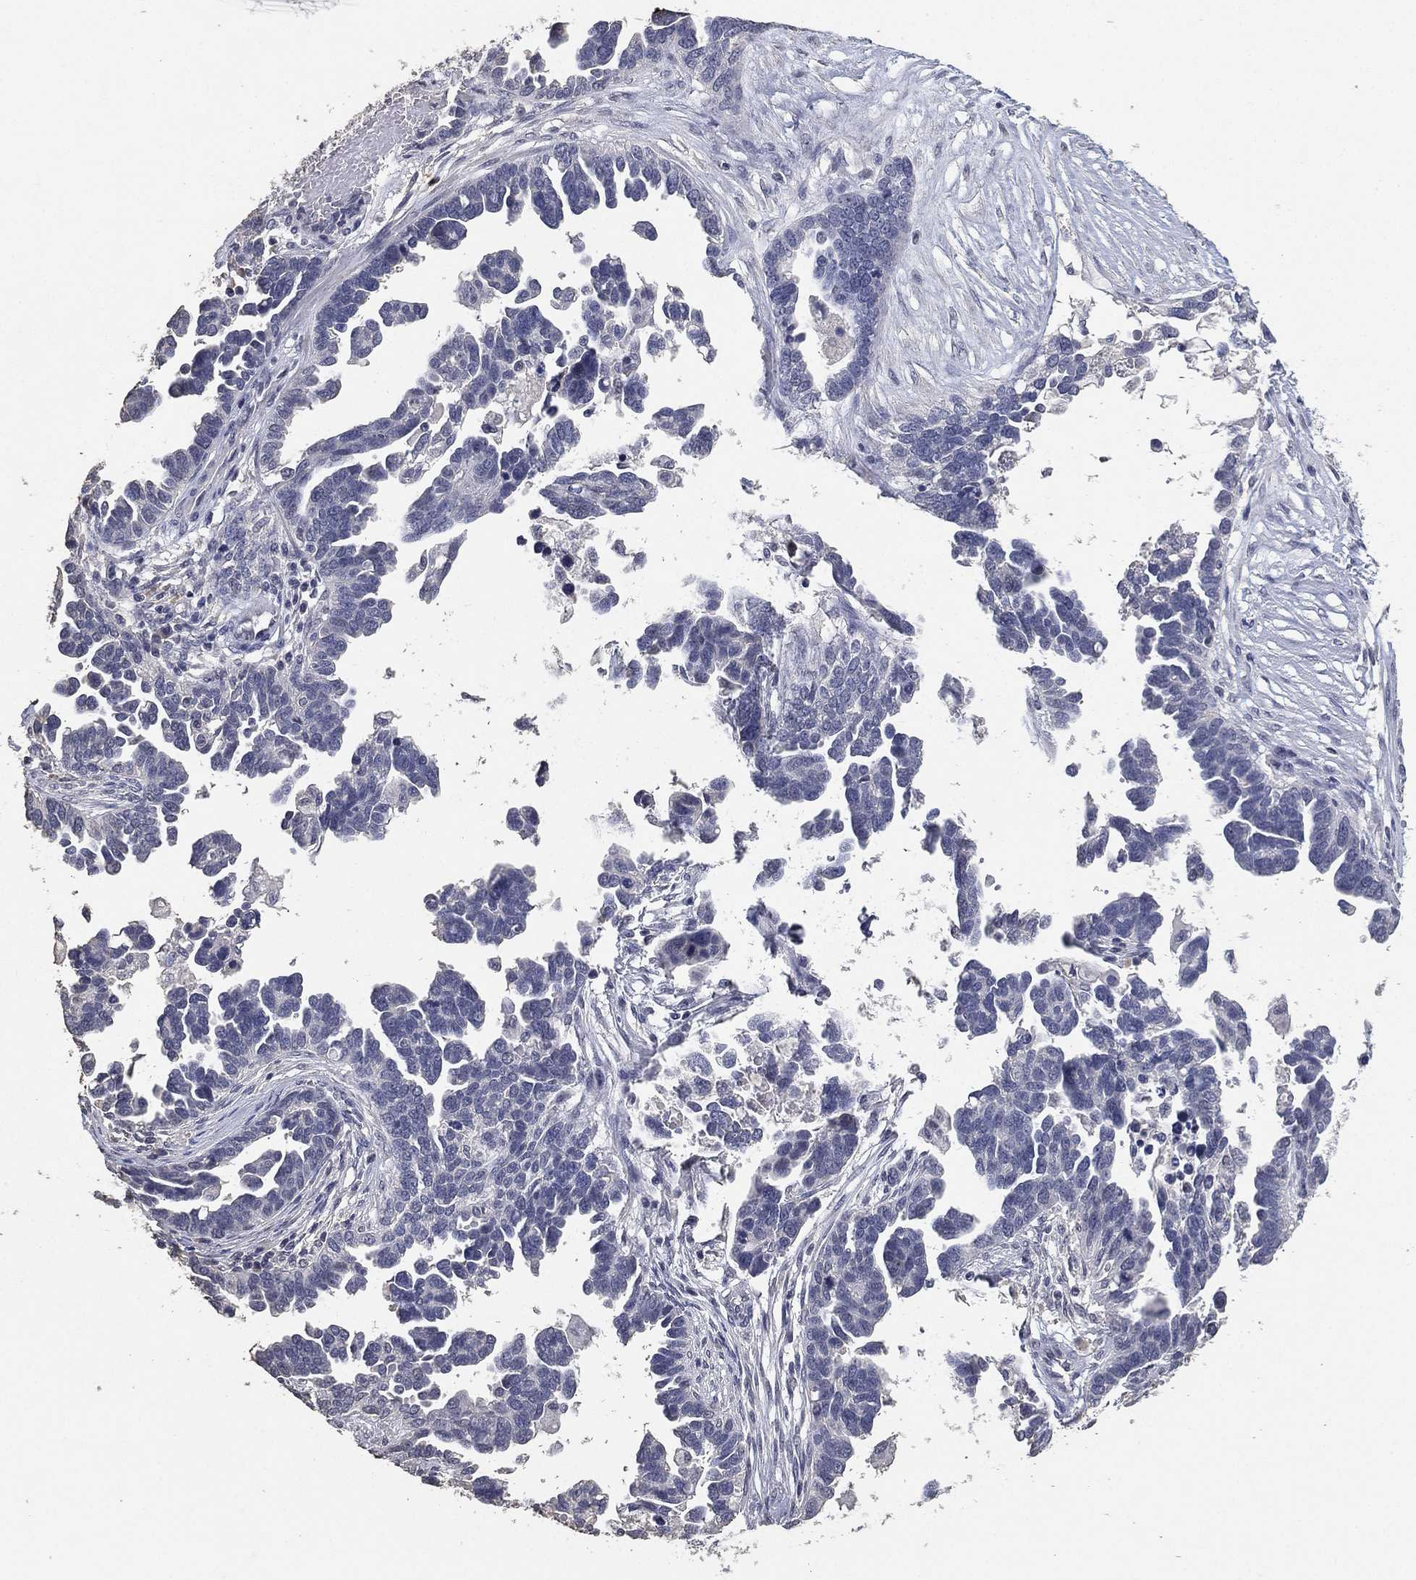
{"staining": {"intensity": "negative", "quantity": "none", "location": "none"}, "tissue": "ovarian cancer", "cell_type": "Tumor cells", "image_type": "cancer", "snomed": [{"axis": "morphology", "description": "Cystadenocarcinoma, serous, NOS"}, {"axis": "topography", "description": "Ovary"}], "caption": "A photomicrograph of ovarian cancer stained for a protein demonstrates no brown staining in tumor cells.", "gene": "DSG1", "patient": {"sex": "female", "age": 54}}